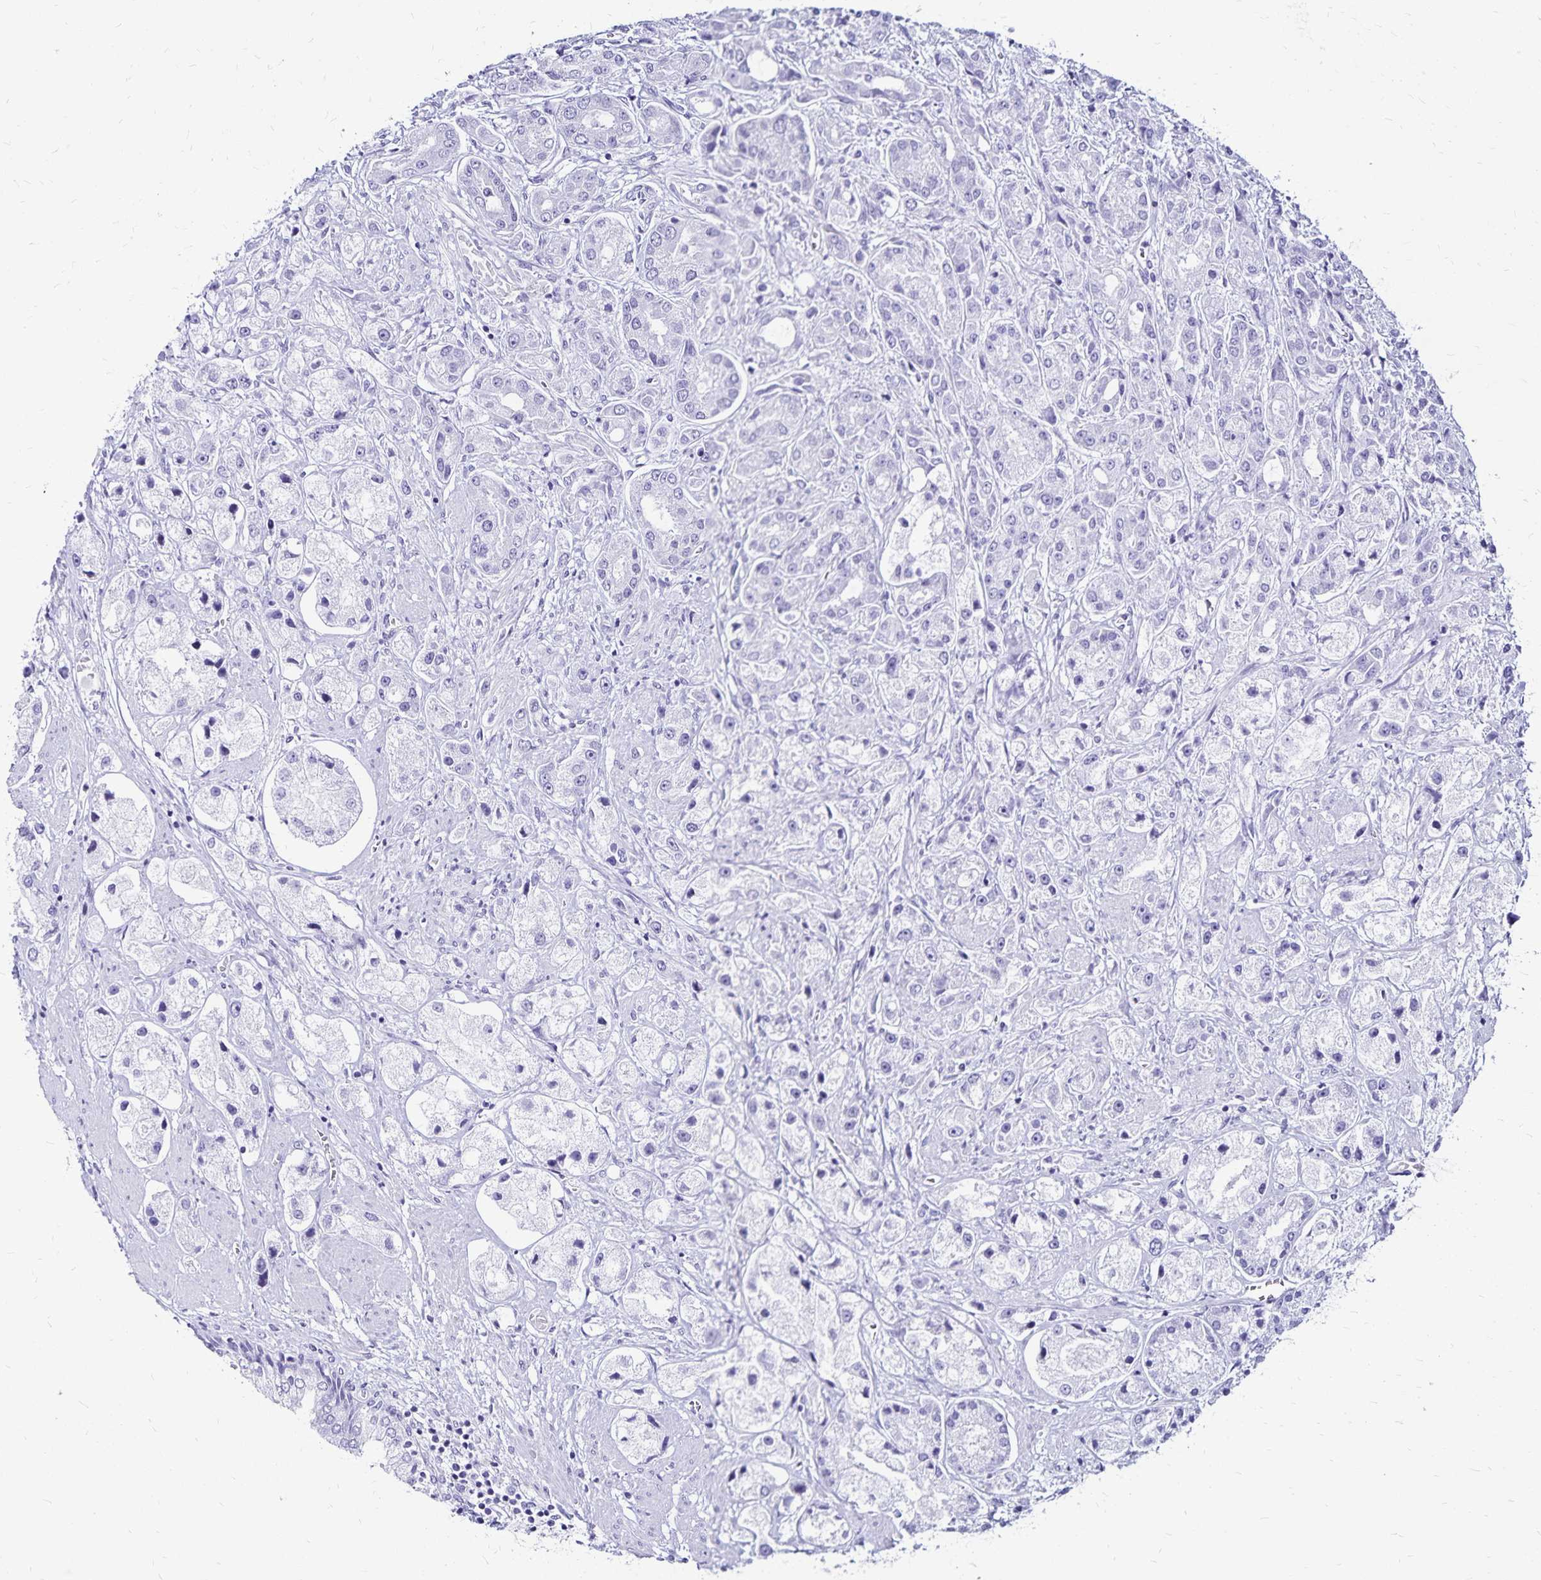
{"staining": {"intensity": "negative", "quantity": "none", "location": "none"}, "tissue": "prostate cancer", "cell_type": "Tumor cells", "image_type": "cancer", "snomed": [{"axis": "morphology", "description": "Adenocarcinoma, High grade"}, {"axis": "topography", "description": "Prostate"}], "caption": "The IHC image has no significant positivity in tumor cells of prostate adenocarcinoma (high-grade) tissue.", "gene": "LIN28B", "patient": {"sex": "male", "age": 67}}